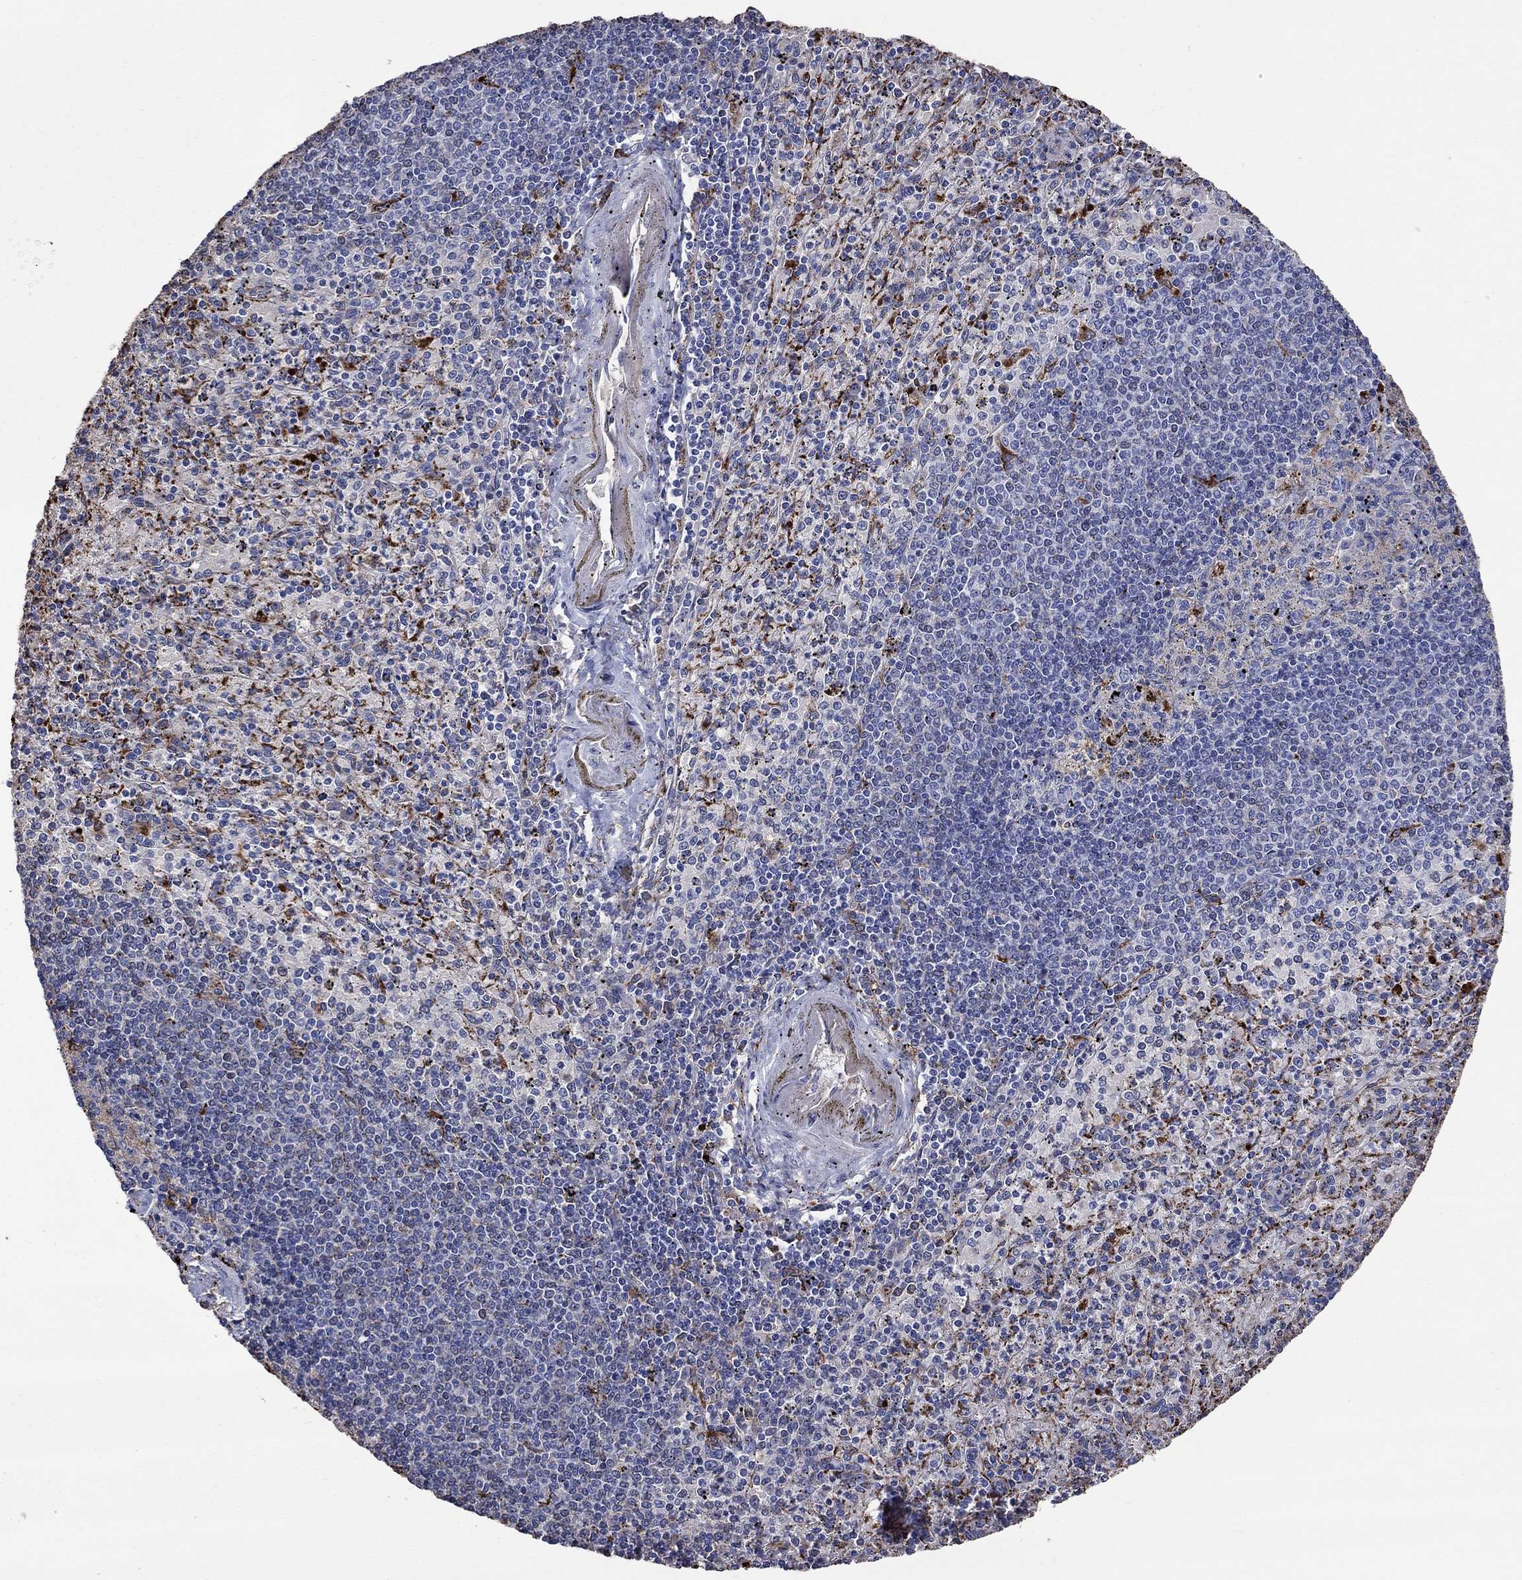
{"staining": {"intensity": "strong", "quantity": "<25%", "location": "cytoplasmic/membranous"}, "tissue": "spleen", "cell_type": "Cells in red pulp", "image_type": "normal", "snomed": [{"axis": "morphology", "description": "Normal tissue, NOS"}, {"axis": "topography", "description": "Spleen"}], "caption": "Strong cytoplasmic/membranous expression for a protein is identified in about <25% of cells in red pulp of normal spleen using immunohistochemistry.", "gene": "CTSB", "patient": {"sex": "male", "age": 60}}